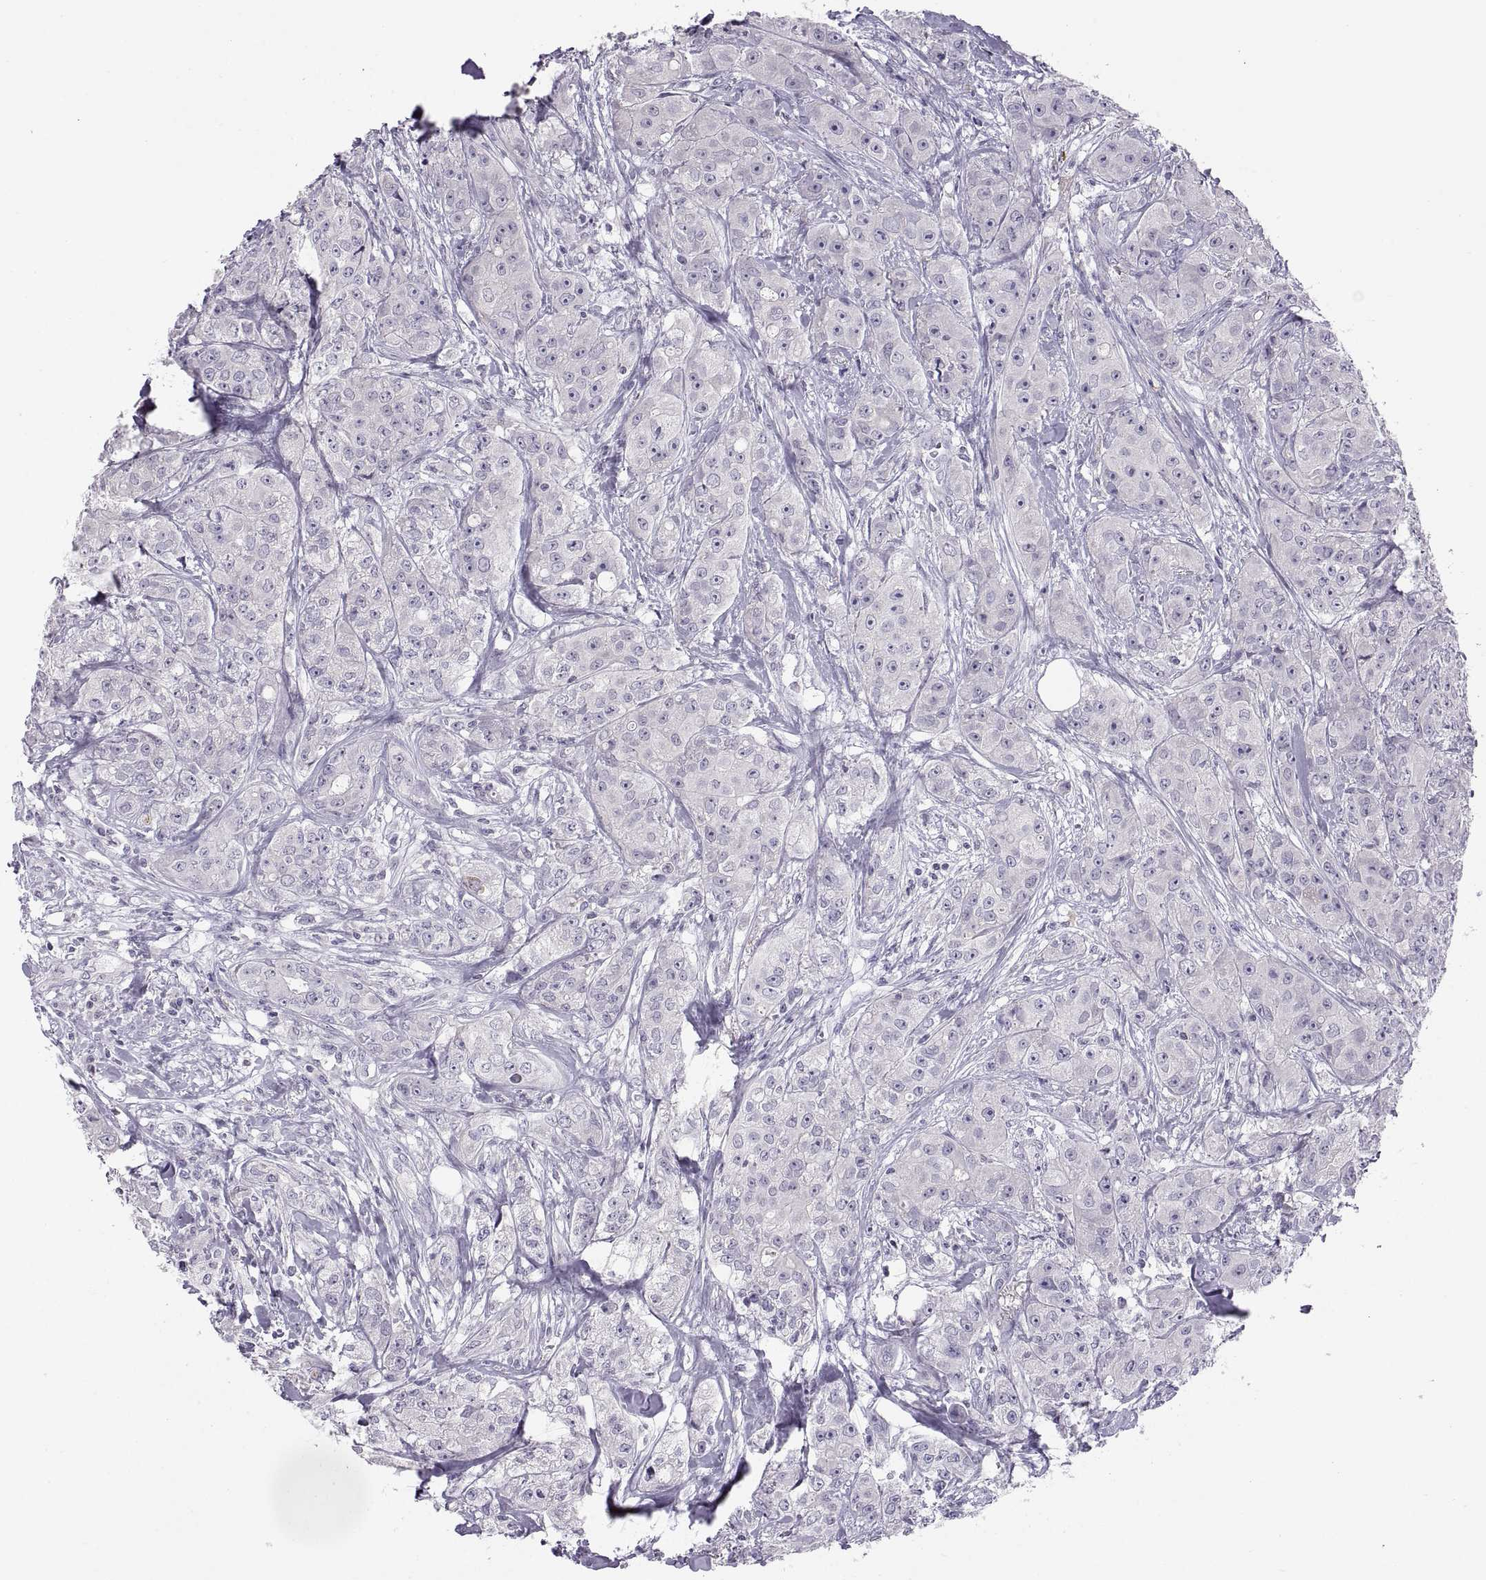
{"staining": {"intensity": "negative", "quantity": "none", "location": "none"}, "tissue": "breast cancer", "cell_type": "Tumor cells", "image_type": "cancer", "snomed": [{"axis": "morphology", "description": "Duct carcinoma"}, {"axis": "topography", "description": "Breast"}], "caption": "A high-resolution micrograph shows immunohistochemistry (IHC) staining of invasive ductal carcinoma (breast), which reveals no significant positivity in tumor cells. The staining was performed using DAB (3,3'-diaminobenzidine) to visualize the protein expression in brown, while the nuclei were stained in blue with hematoxylin (Magnification: 20x).", "gene": "TTC21A", "patient": {"sex": "female", "age": 43}}